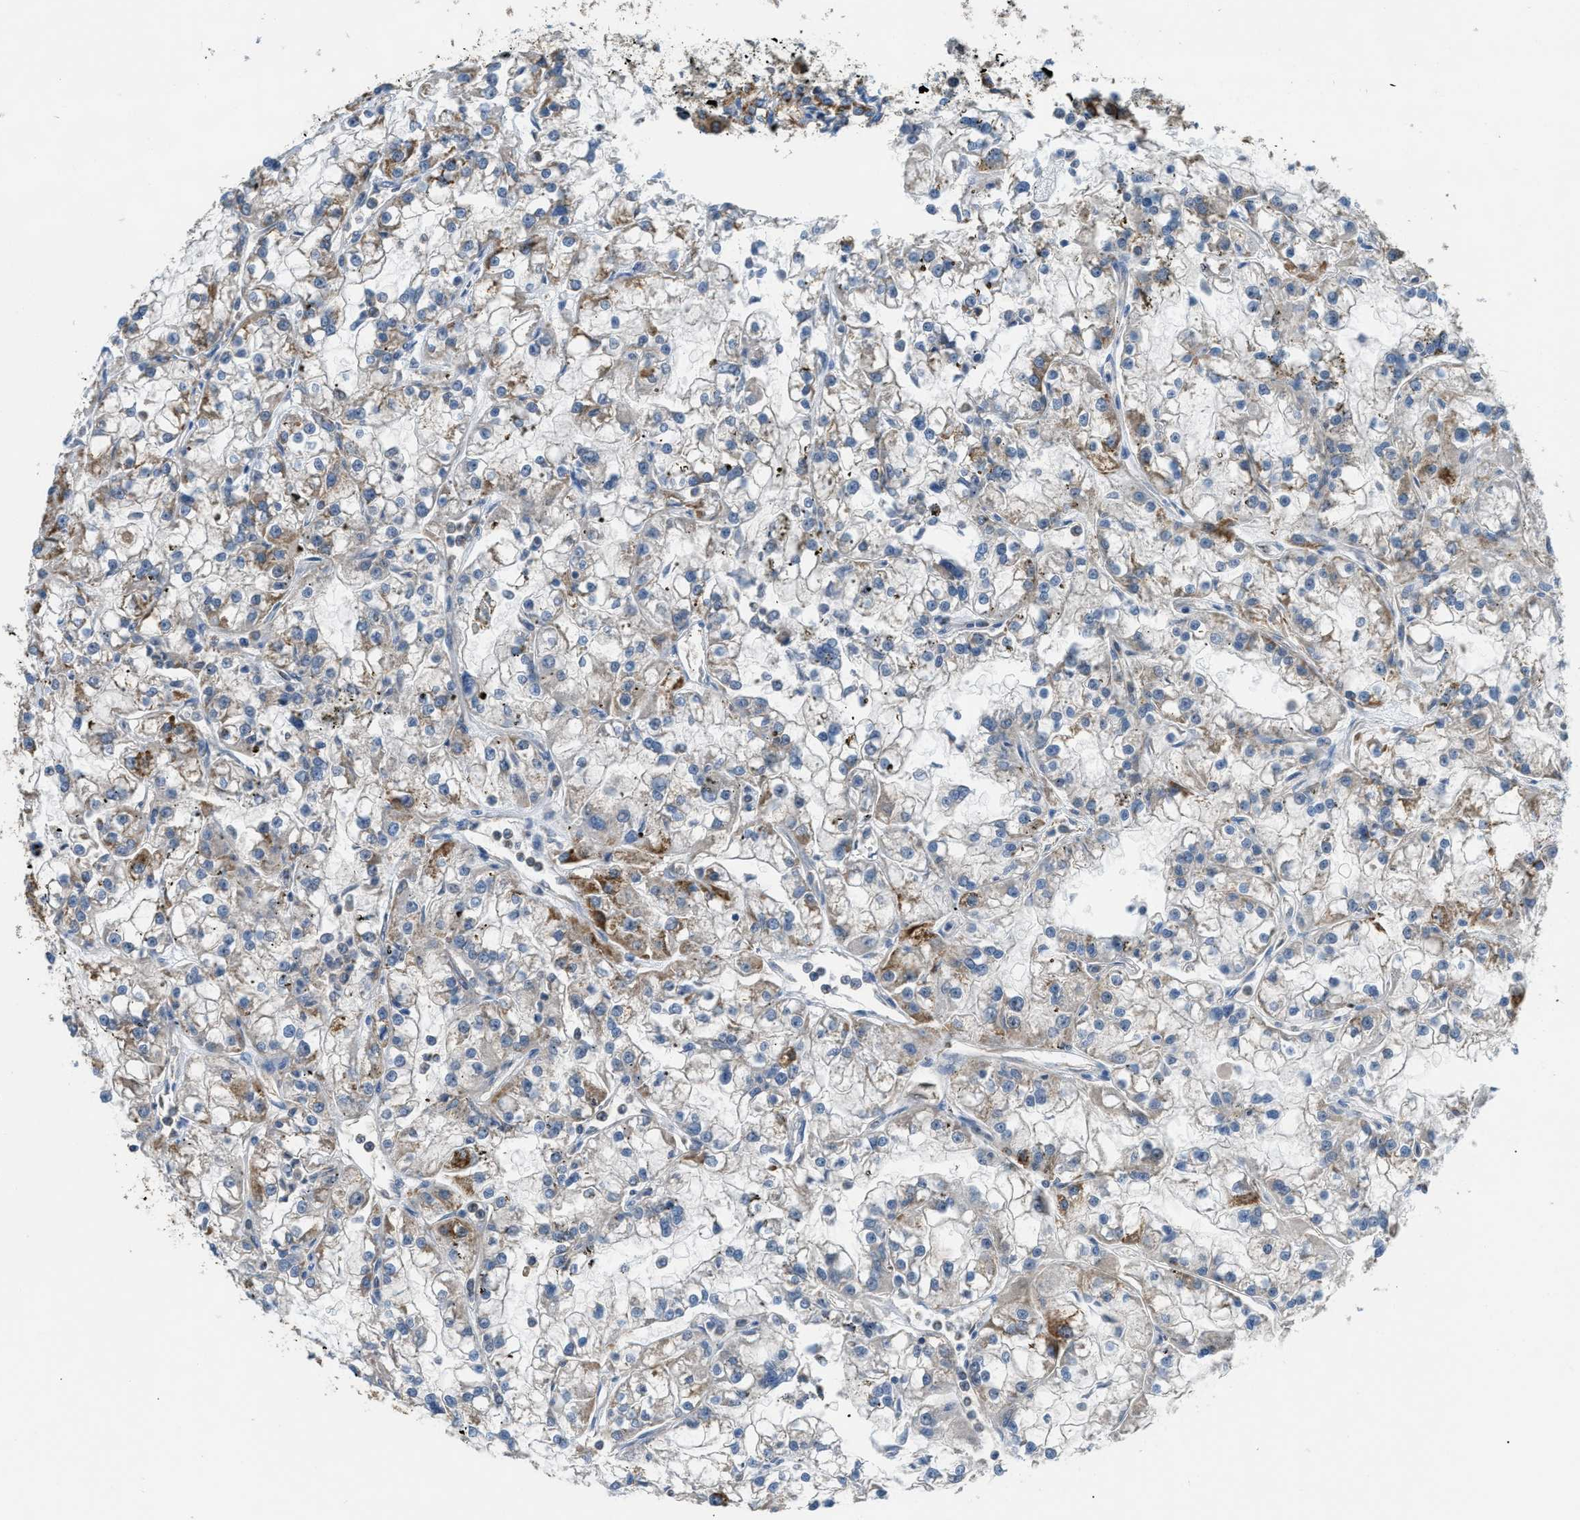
{"staining": {"intensity": "moderate", "quantity": "<25%", "location": "cytoplasmic/membranous"}, "tissue": "renal cancer", "cell_type": "Tumor cells", "image_type": "cancer", "snomed": [{"axis": "morphology", "description": "Adenocarcinoma, NOS"}, {"axis": "topography", "description": "Kidney"}], "caption": "This image displays IHC staining of renal cancer (adenocarcinoma), with low moderate cytoplasmic/membranous positivity in about <25% of tumor cells.", "gene": "ETFB", "patient": {"sex": "female", "age": 52}}